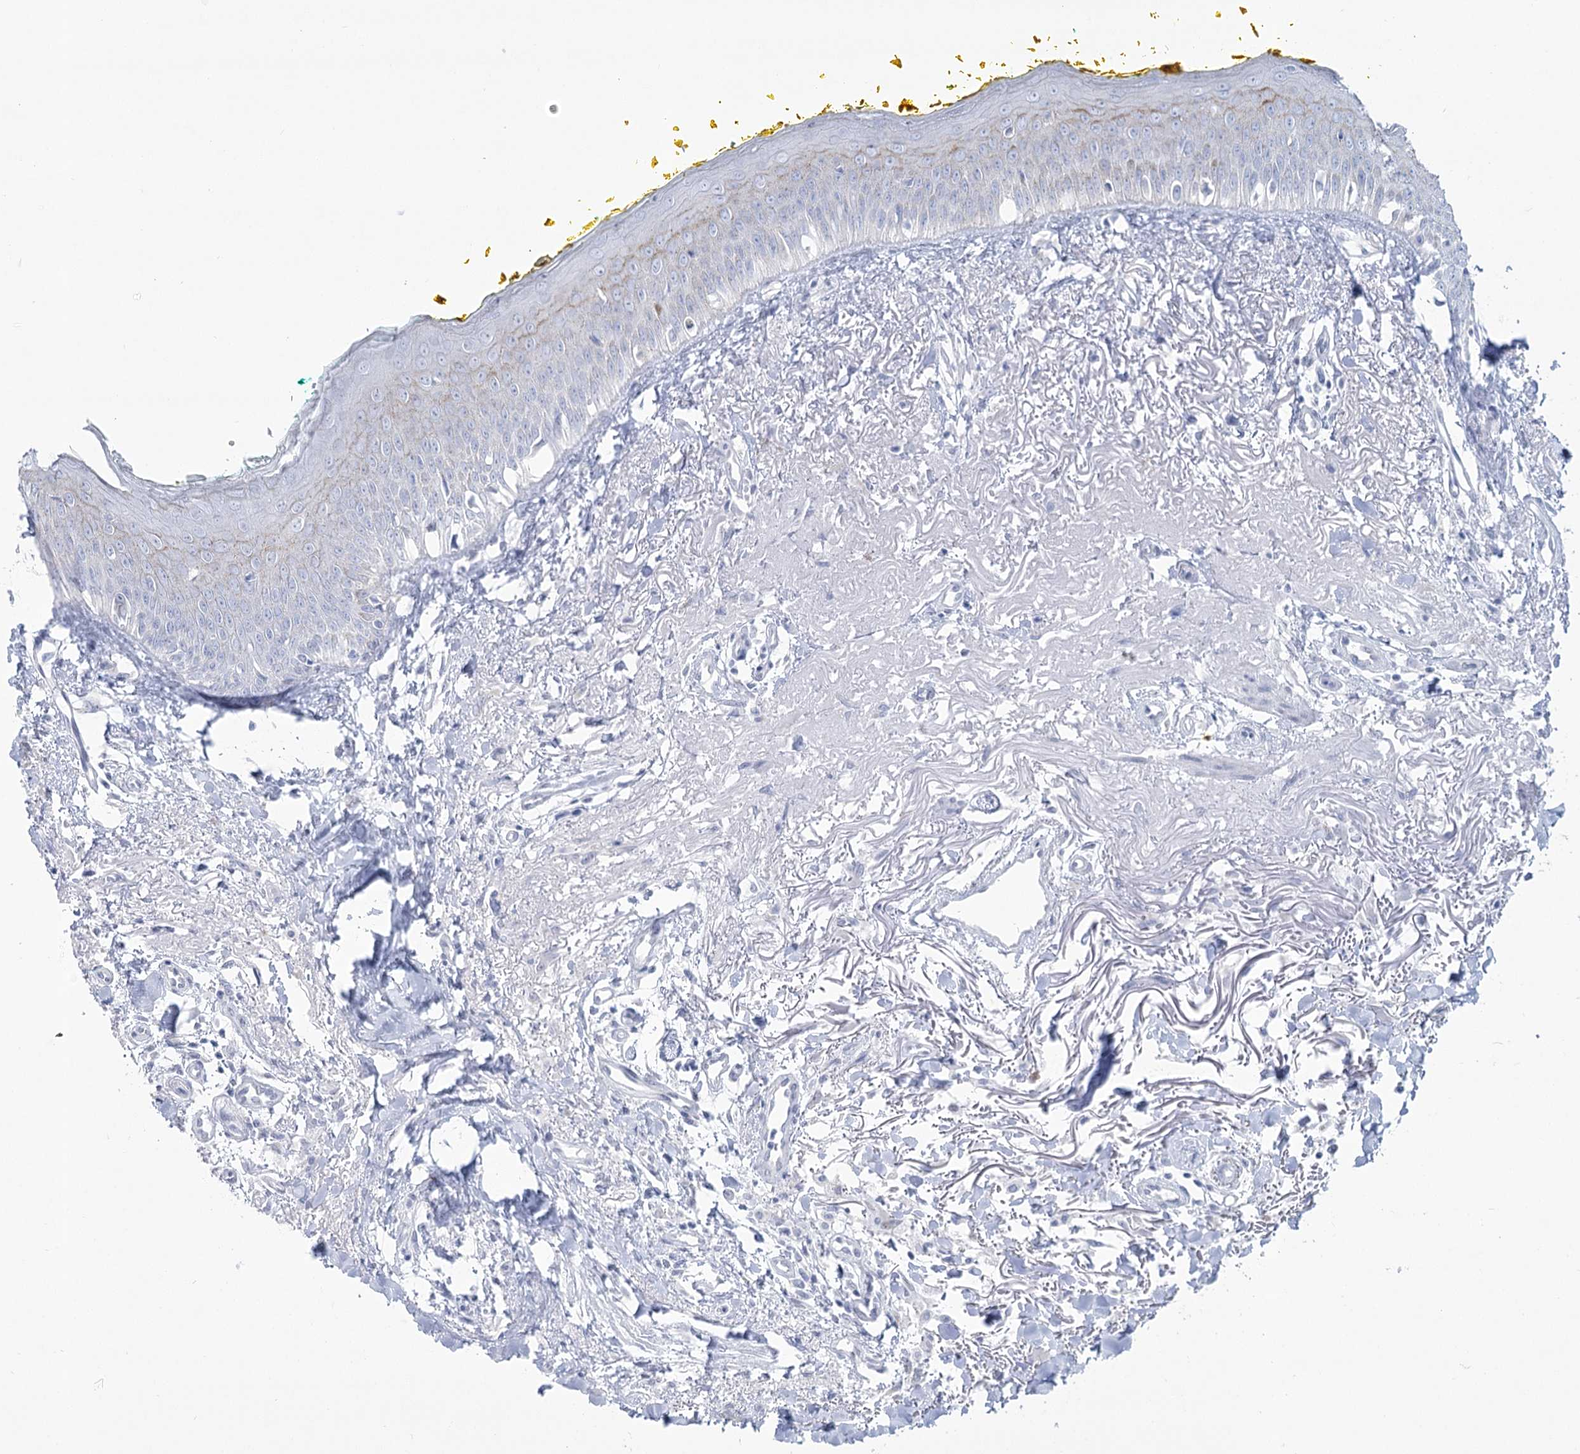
{"staining": {"intensity": "negative", "quantity": "none", "location": "none"}, "tissue": "oral mucosa", "cell_type": "Squamous epithelial cells", "image_type": "normal", "snomed": [{"axis": "morphology", "description": "Normal tissue, NOS"}, {"axis": "topography", "description": "Oral tissue"}], "caption": "Immunohistochemistry of unremarkable oral mucosa shows no staining in squamous epithelial cells.", "gene": "ZNF843", "patient": {"sex": "female", "age": 70}}